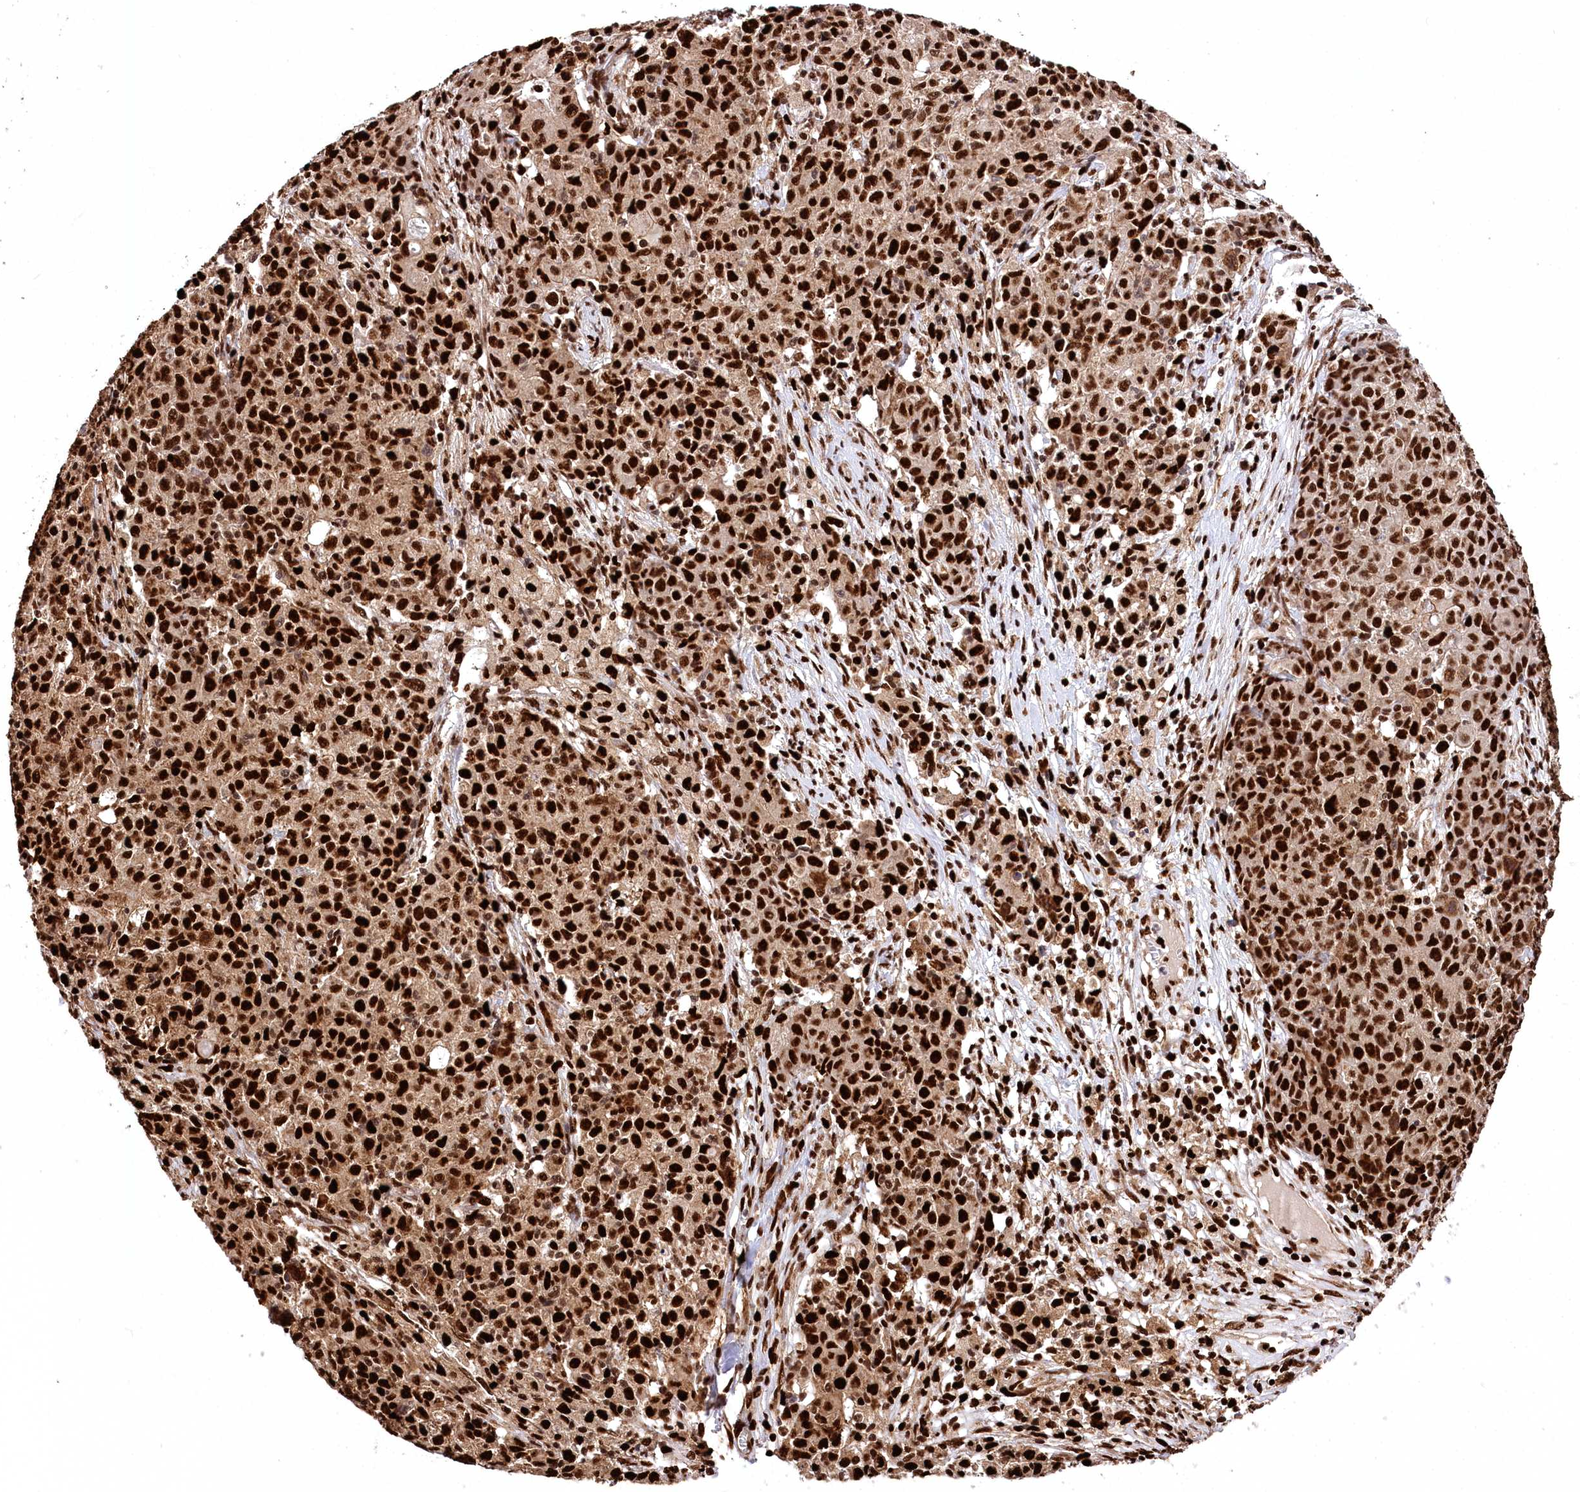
{"staining": {"intensity": "strong", "quantity": ">75%", "location": "nuclear"}, "tissue": "ovarian cancer", "cell_type": "Tumor cells", "image_type": "cancer", "snomed": [{"axis": "morphology", "description": "Carcinoma, endometroid"}, {"axis": "topography", "description": "Ovary"}], "caption": "Immunohistochemistry (DAB (3,3'-diaminobenzidine)) staining of human endometroid carcinoma (ovarian) reveals strong nuclear protein expression in approximately >75% of tumor cells.", "gene": "FIGN", "patient": {"sex": "female", "age": 42}}